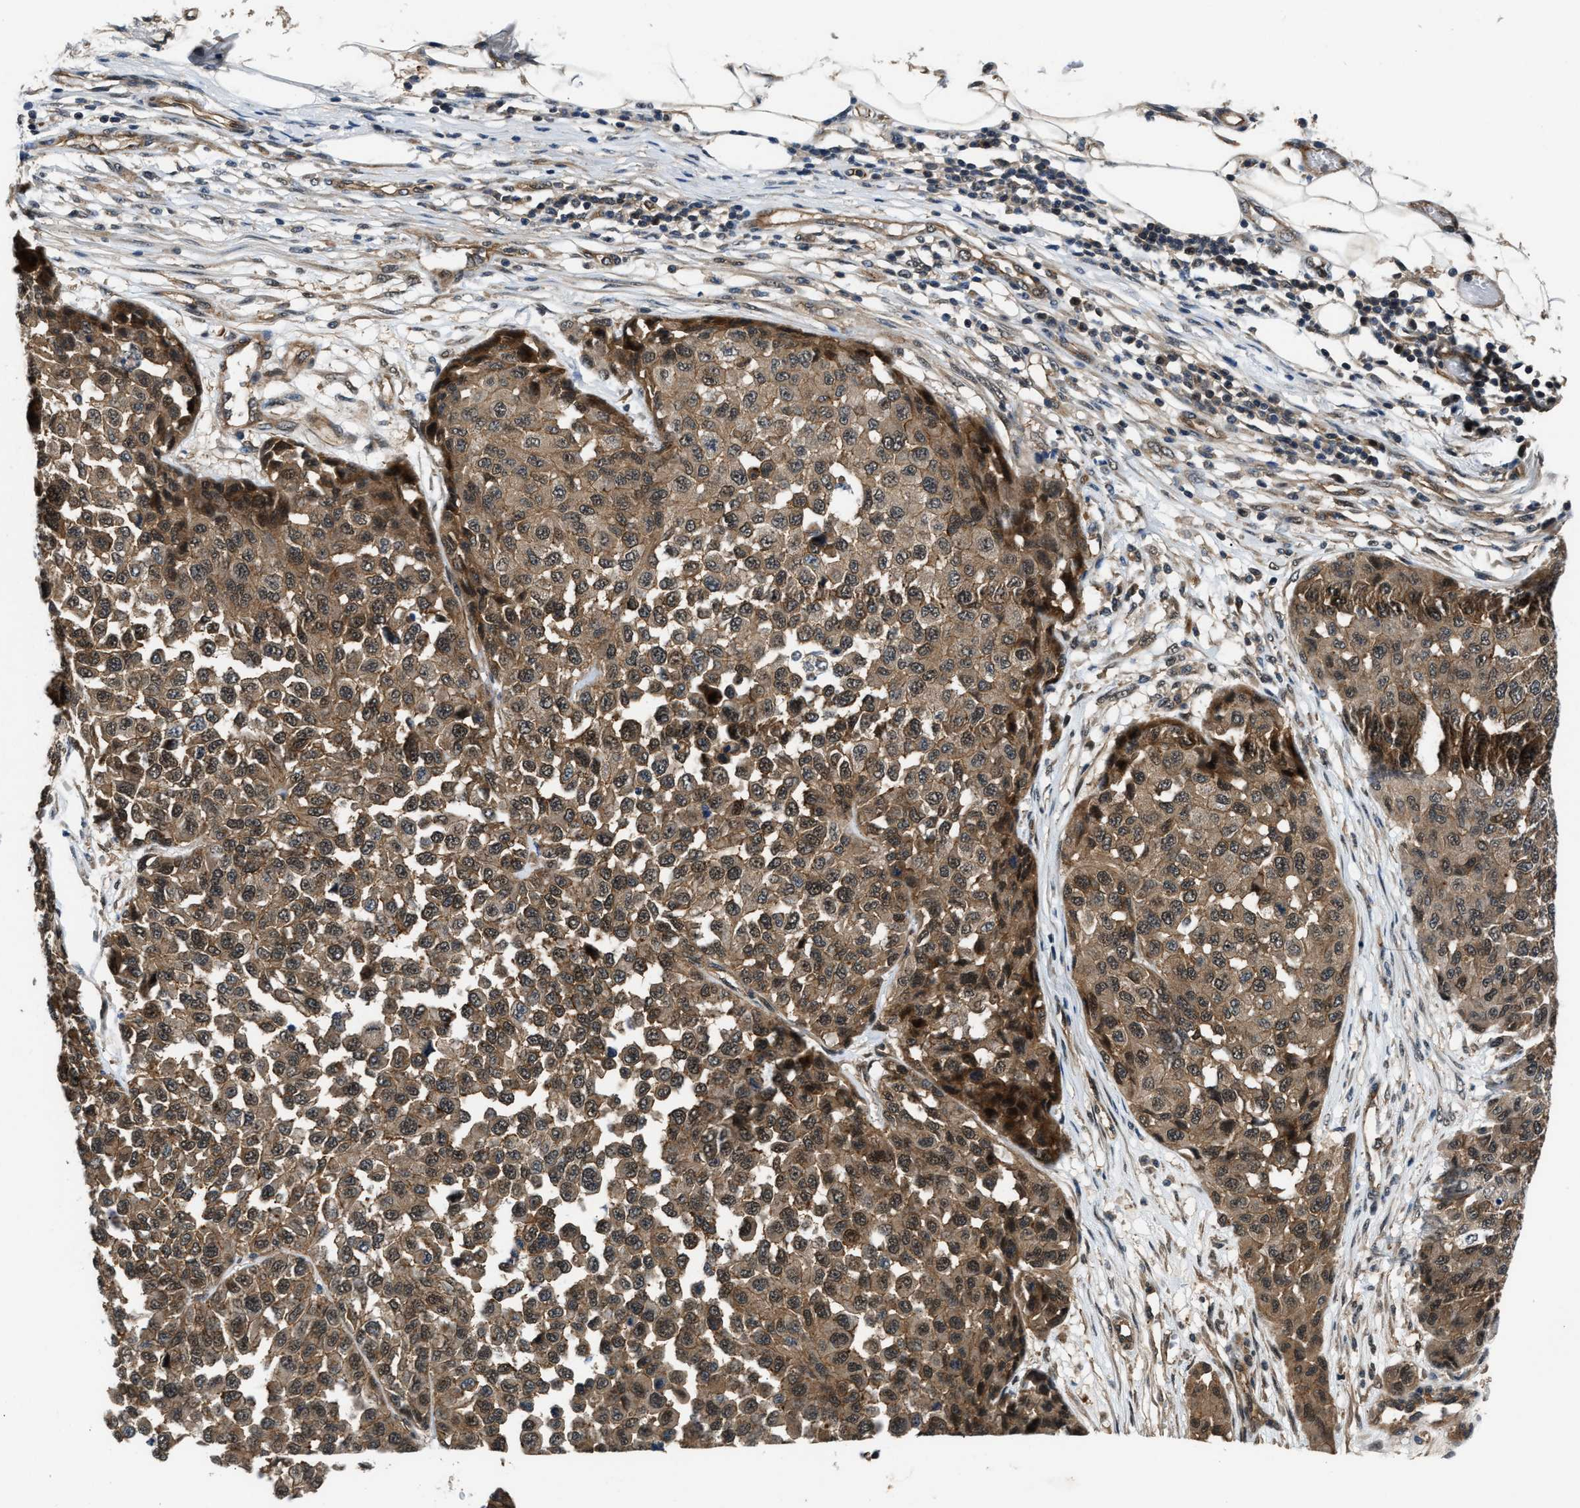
{"staining": {"intensity": "moderate", "quantity": ">75%", "location": "cytoplasmic/membranous"}, "tissue": "melanoma", "cell_type": "Tumor cells", "image_type": "cancer", "snomed": [{"axis": "morphology", "description": "Normal tissue, NOS"}, {"axis": "morphology", "description": "Malignant melanoma, NOS"}, {"axis": "topography", "description": "Skin"}], "caption": "High-power microscopy captured an IHC image of melanoma, revealing moderate cytoplasmic/membranous staining in about >75% of tumor cells.", "gene": "COPS2", "patient": {"sex": "male", "age": 62}}